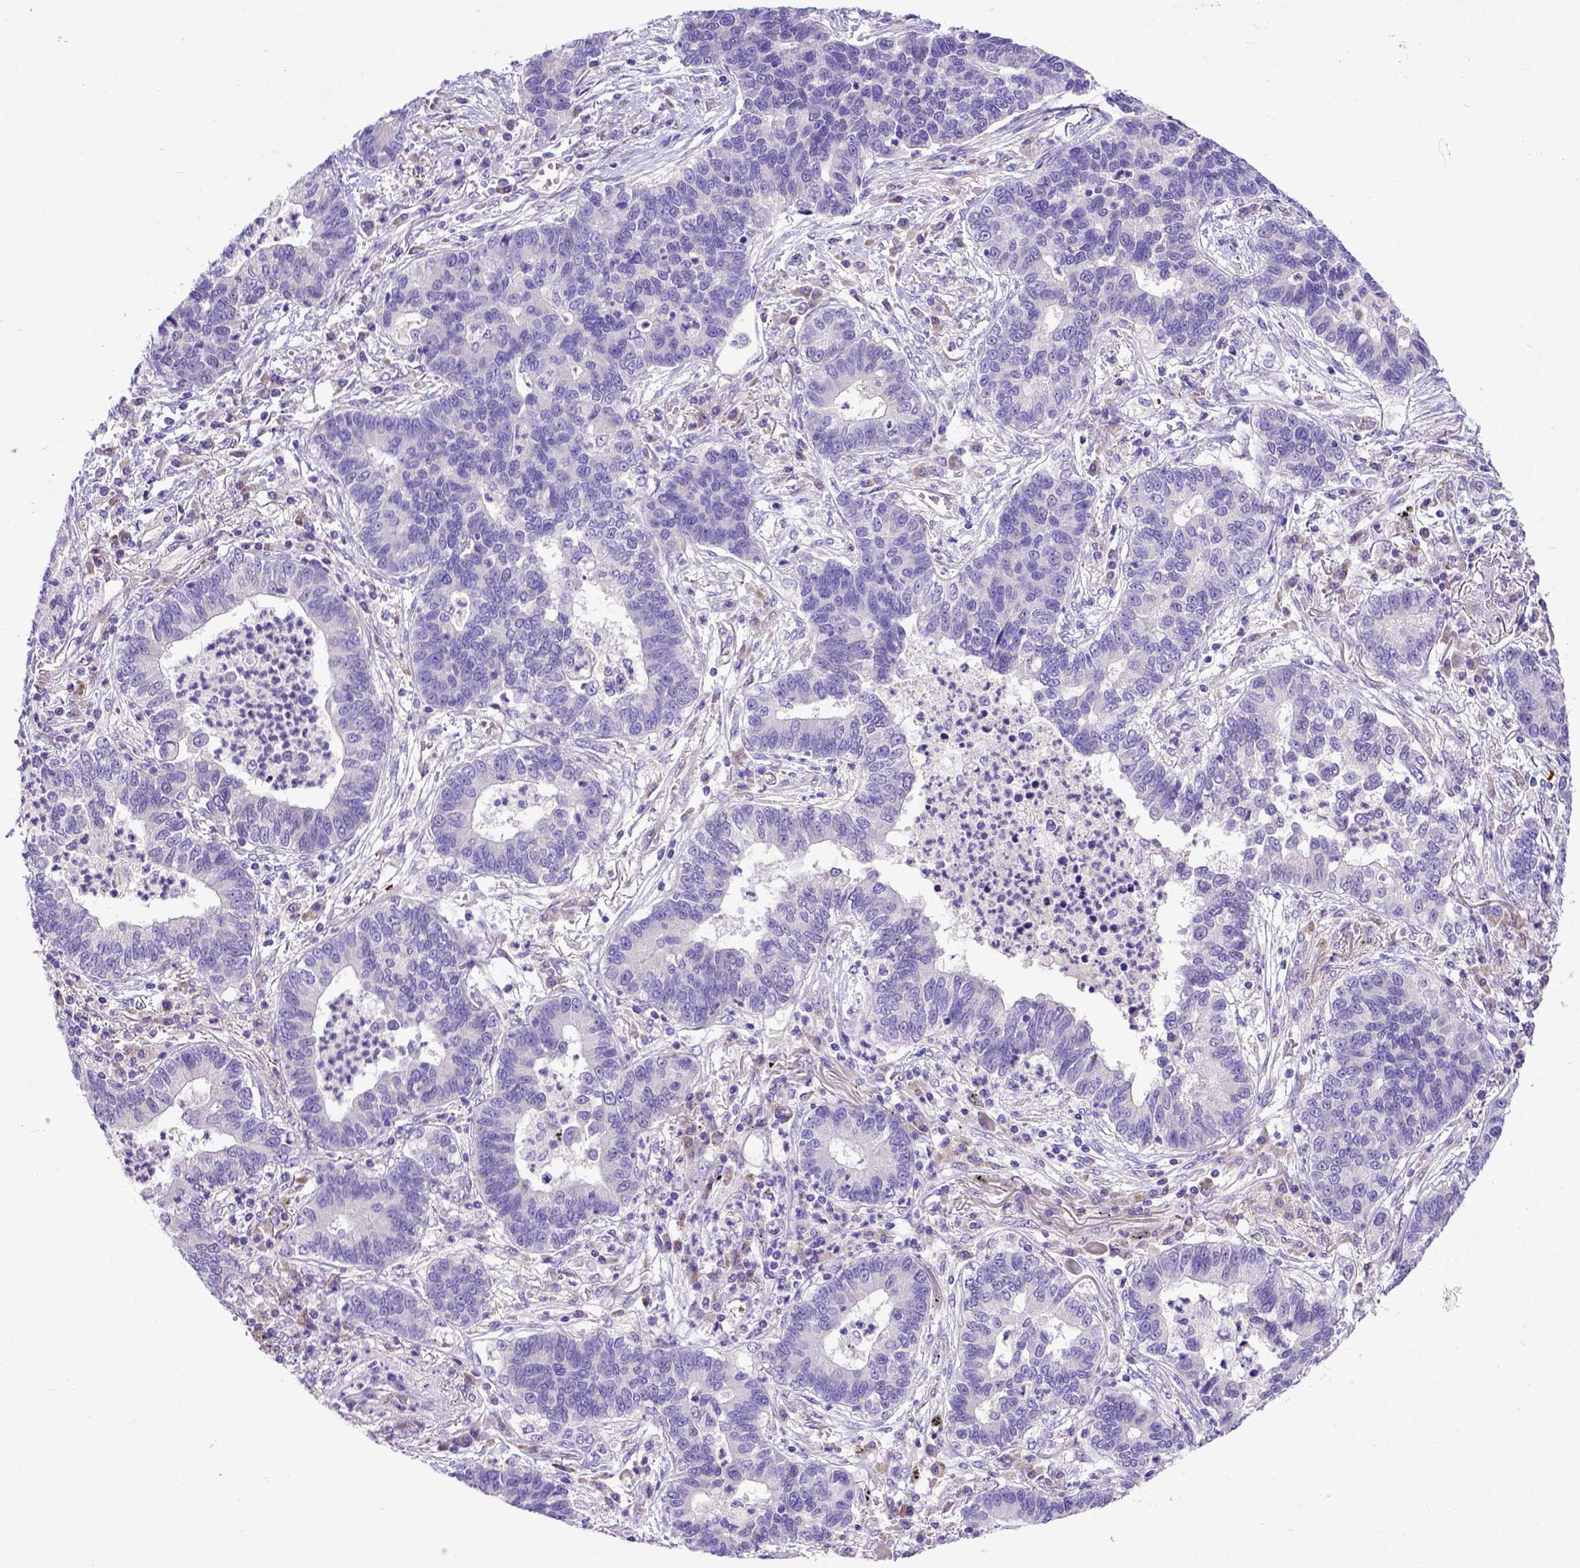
{"staining": {"intensity": "negative", "quantity": "none", "location": "none"}, "tissue": "lung cancer", "cell_type": "Tumor cells", "image_type": "cancer", "snomed": [{"axis": "morphology", "description": "Adenocarcinoma, NOS"}, {"axis": "topography", "description": "Lung"}], "caption": "DAB immunohistochemical staining of human lung adenocarcinoma reveals no significant positivity in tumor cells.", "gene": "CFAP300", "patient": {"sex": "female", "age": 57}}